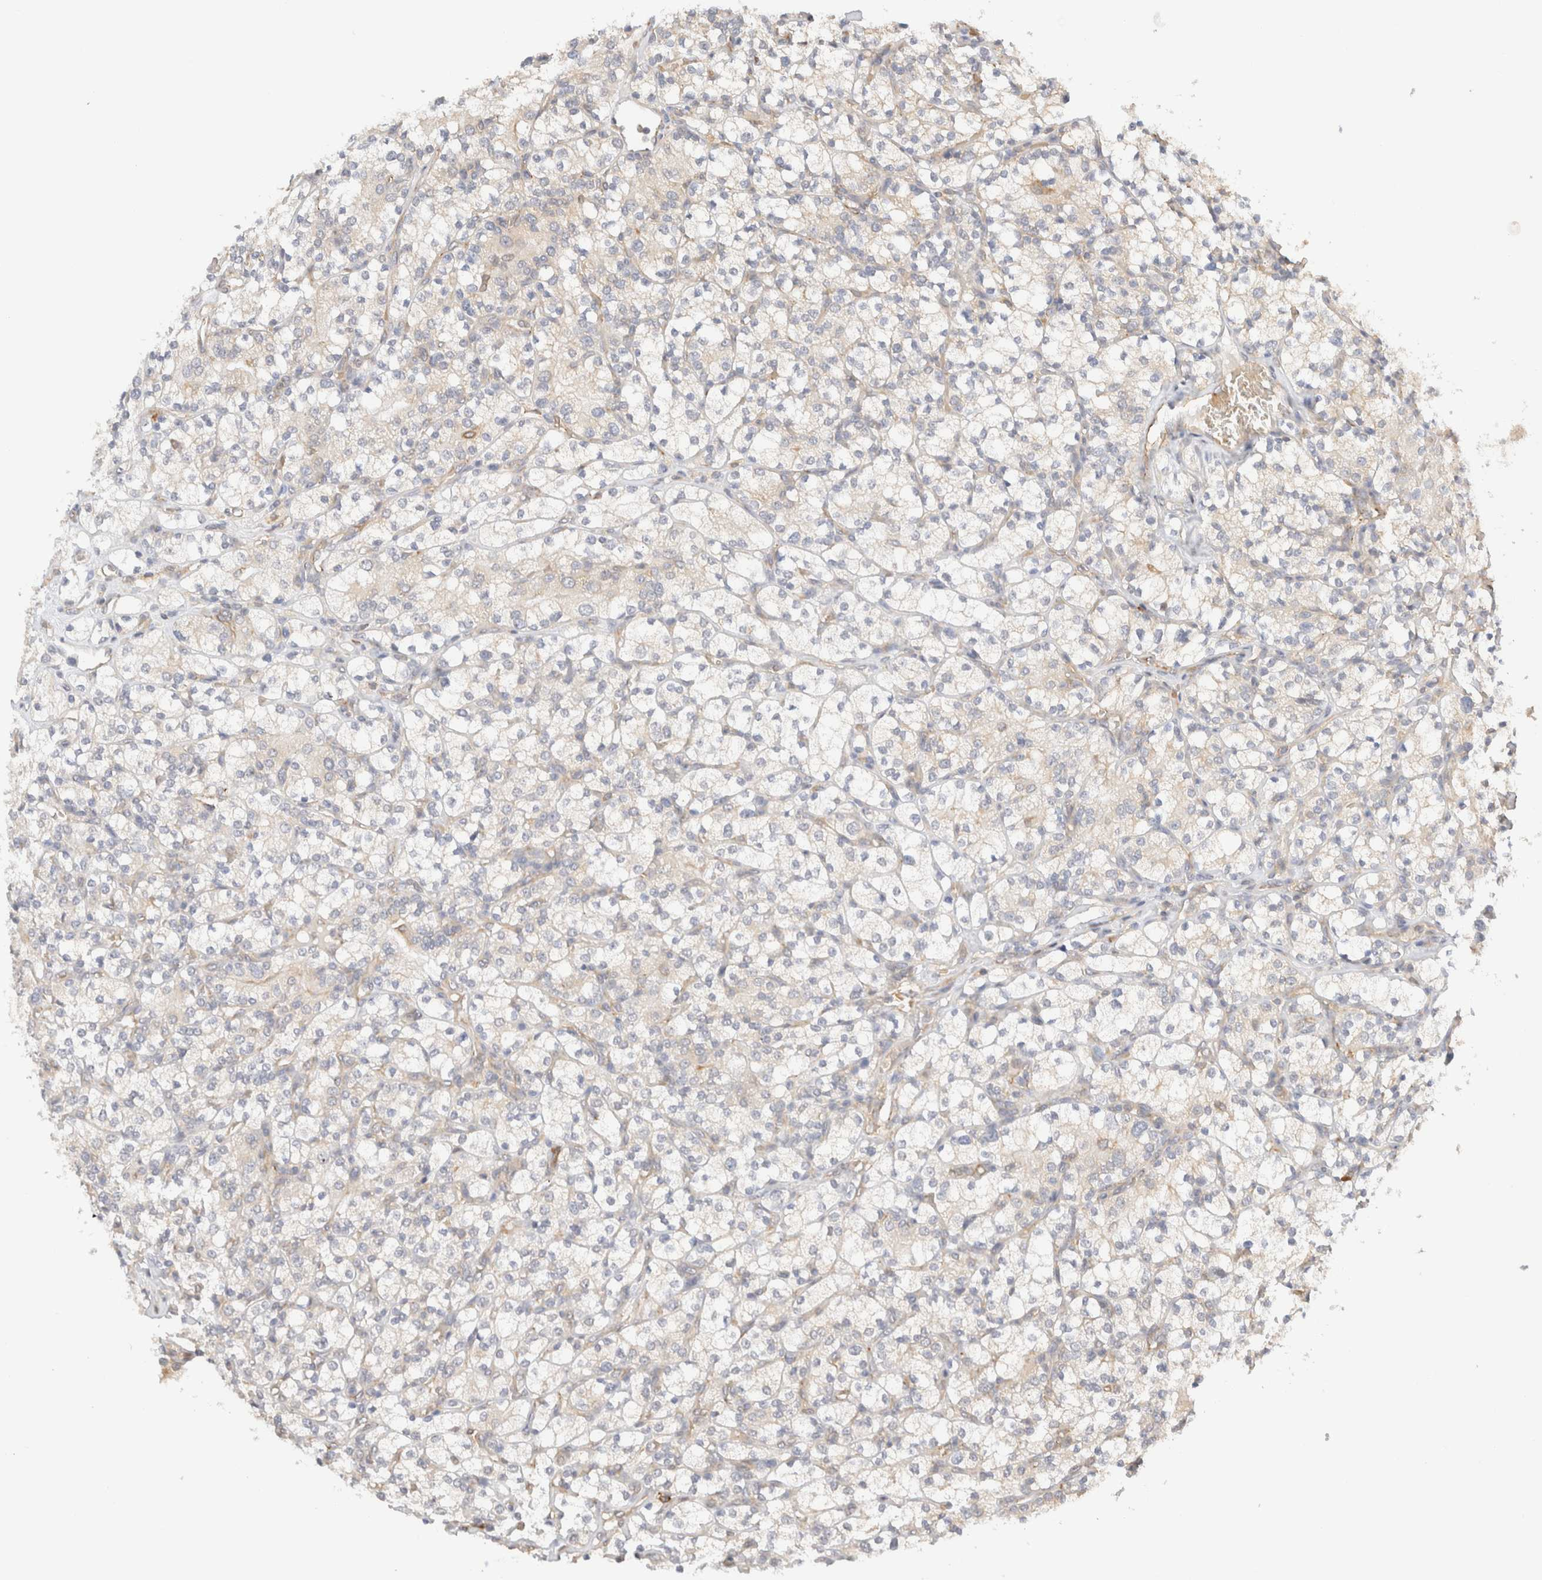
{"staining": {"intensity": "weak", "quantity": "<25%", "location": "cytoplasmic/membranous"}, "tissue": "renal cancer", "cell_type": "Tumor cells", "image_type": "cancer", "snomed": [{"axis": "morphology", "description": "Adenocarcinoma, NOS"}, {"axis": "topography", "description": "Kidney"}], "caption": "High power microscopy micrograph of an immunohistochemistry (IHC) micrograph of renal cancer (adenocarcinoma), revealing no significant positivity in tumor cells.", "gene": "SYVN1", "patient": {"sex": "male", "age": 77}}